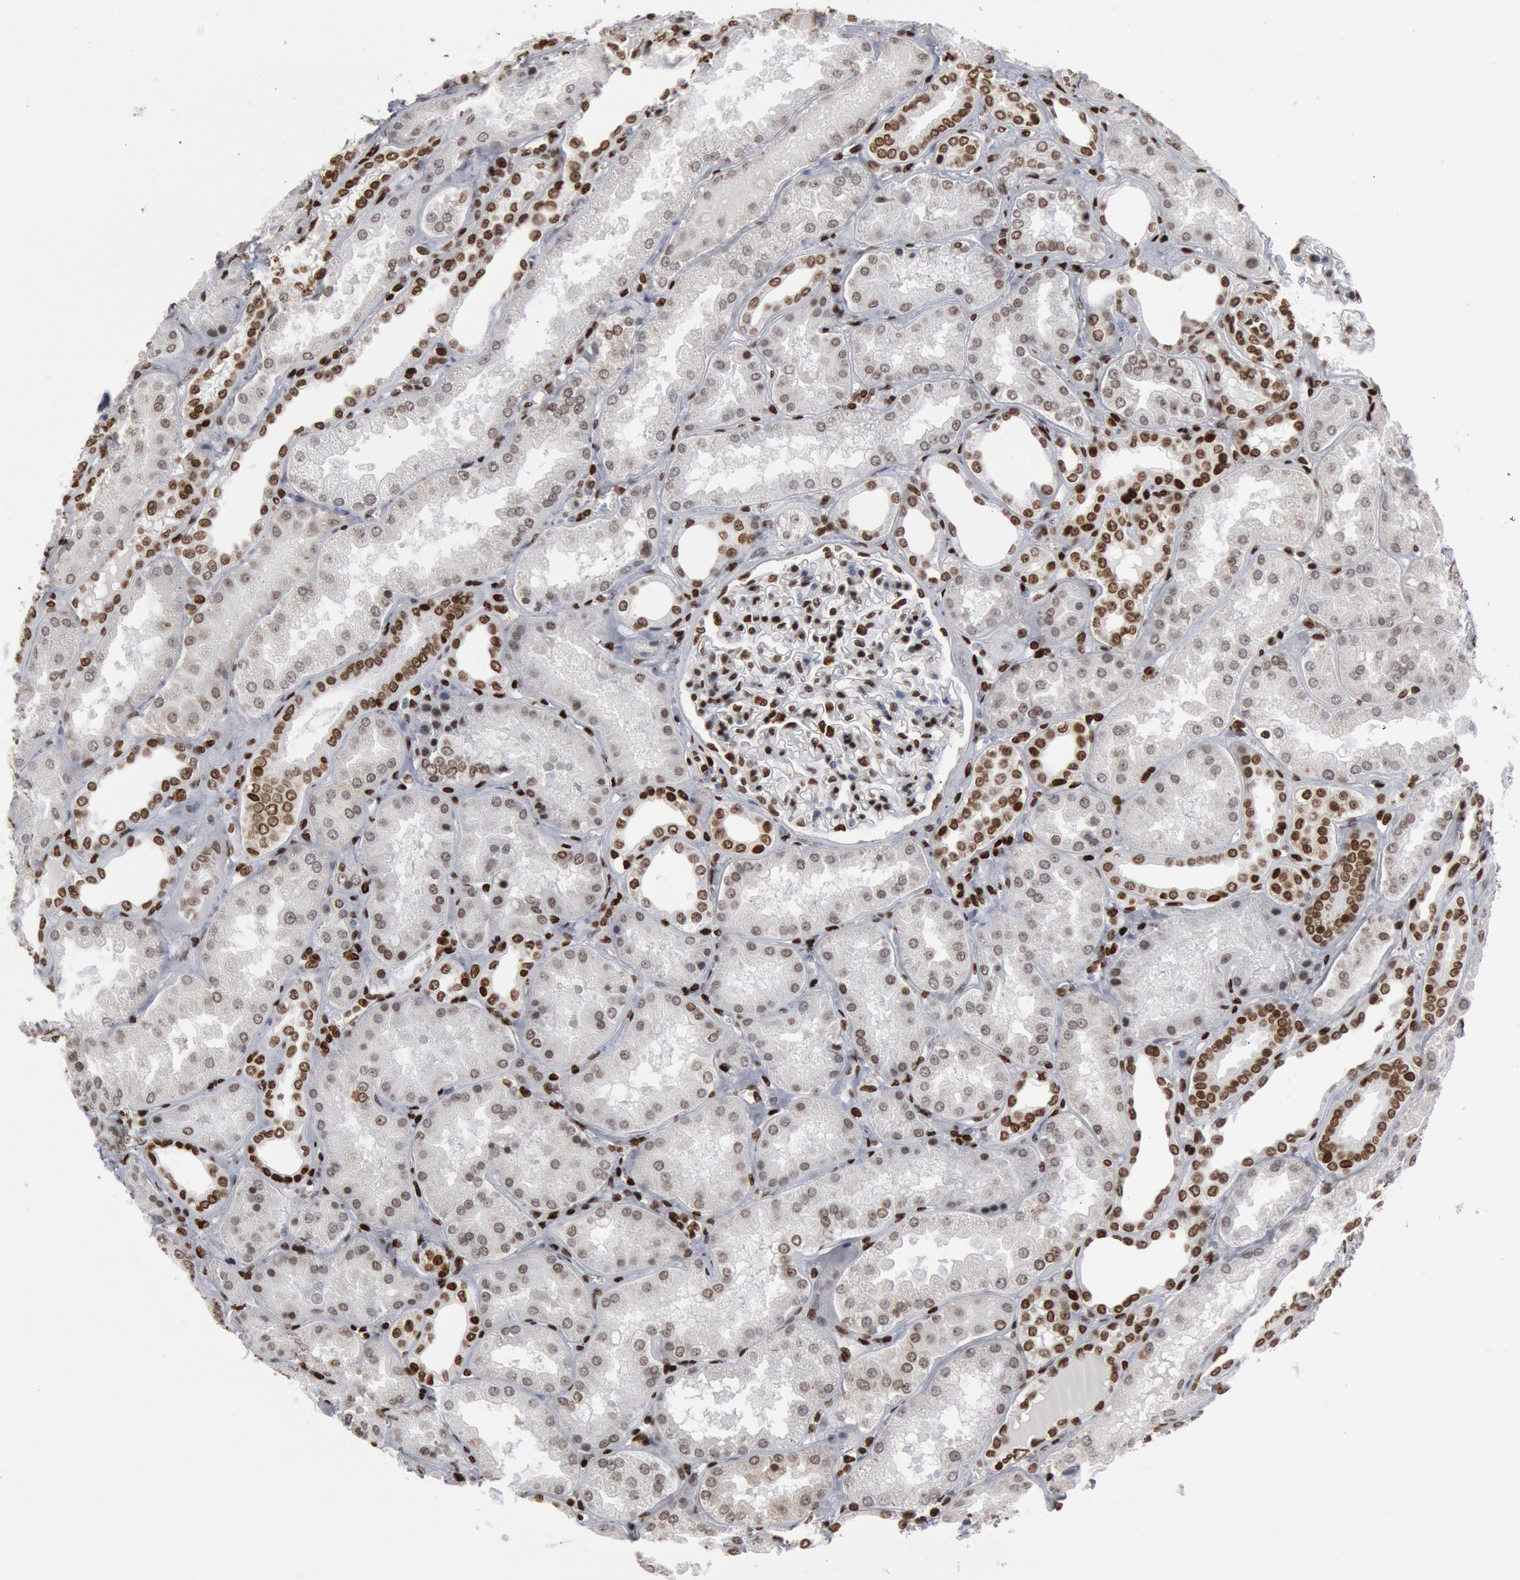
{"staining": {"intensity": "moderate", "quantity": "25%-75%", "location": "nuclear"}, "tissue": "kidney", "cell_type": "Cells in glomeruli", "image_type": "normal", "snomed": [{"axis": "morphology", "description": "Normal tissue, NOS"}, {"axis": "topography", "description": "Kidney"}], "caption": "This is a micrograph of immunohistochemistry (IHC) staining of benign kidney, which shows moderate positivity in the nuclear of cells in glomeruli.", "gene": "MECP2", "patient": {"sex": "female", "age": 56}}